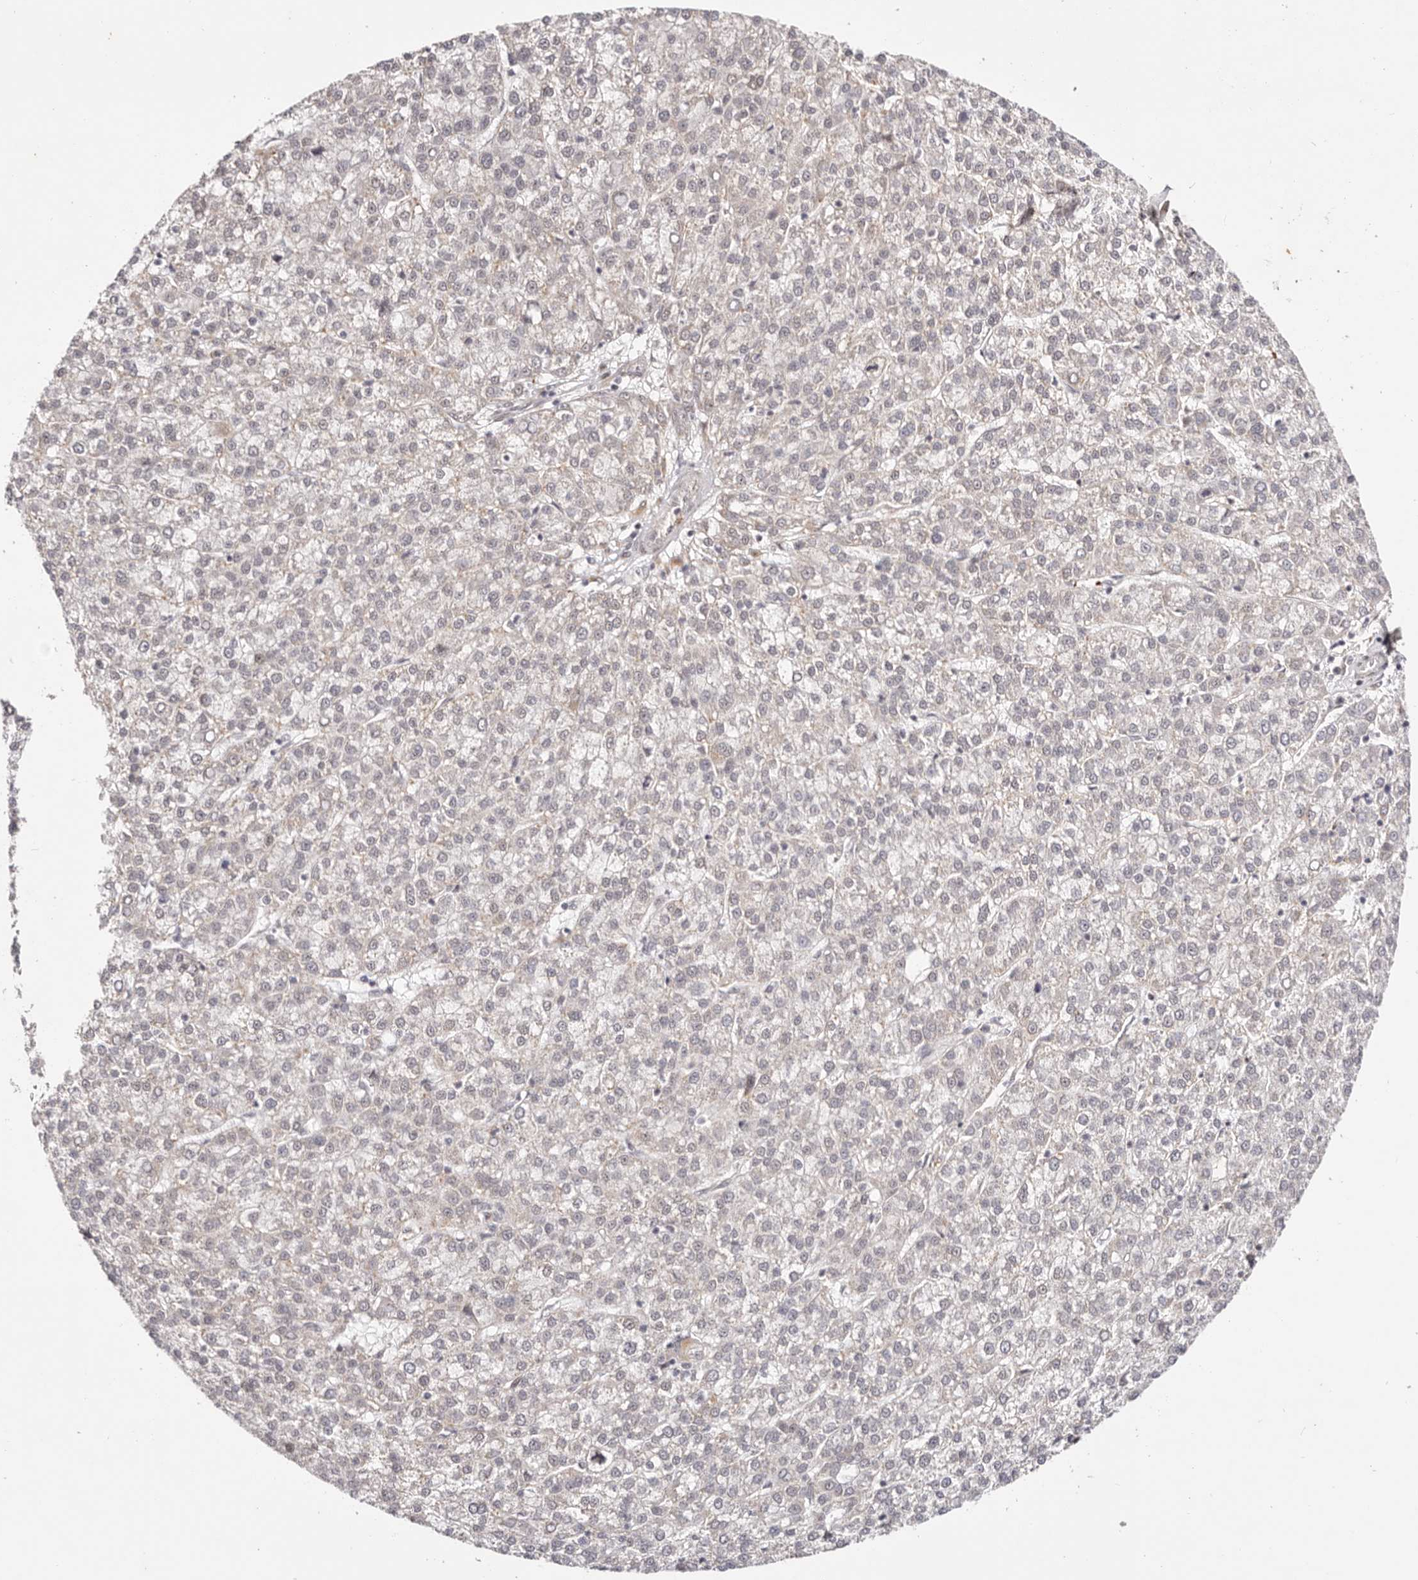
{"staining": {"intensity": "weak", "quantity": "<25%", "location": "cytoplasmic/membranous"}, "tissue": "liver cancer", "cell_type": "Tumor cells", "image_type": "cancer", "snomed": [{"axis": "morphology", "description": "Carcinoma, Hepatocellular, NOS"}, {"axis": "topography", "description": "Liver"}], "caption": "Immunohistochemistry image of hepatocellular carcinoma (liver) stained for a protein (brown), which shows no expression in tumor cells.", "gene": "WRN", "patient": {"sex": "female", "age": 58}}